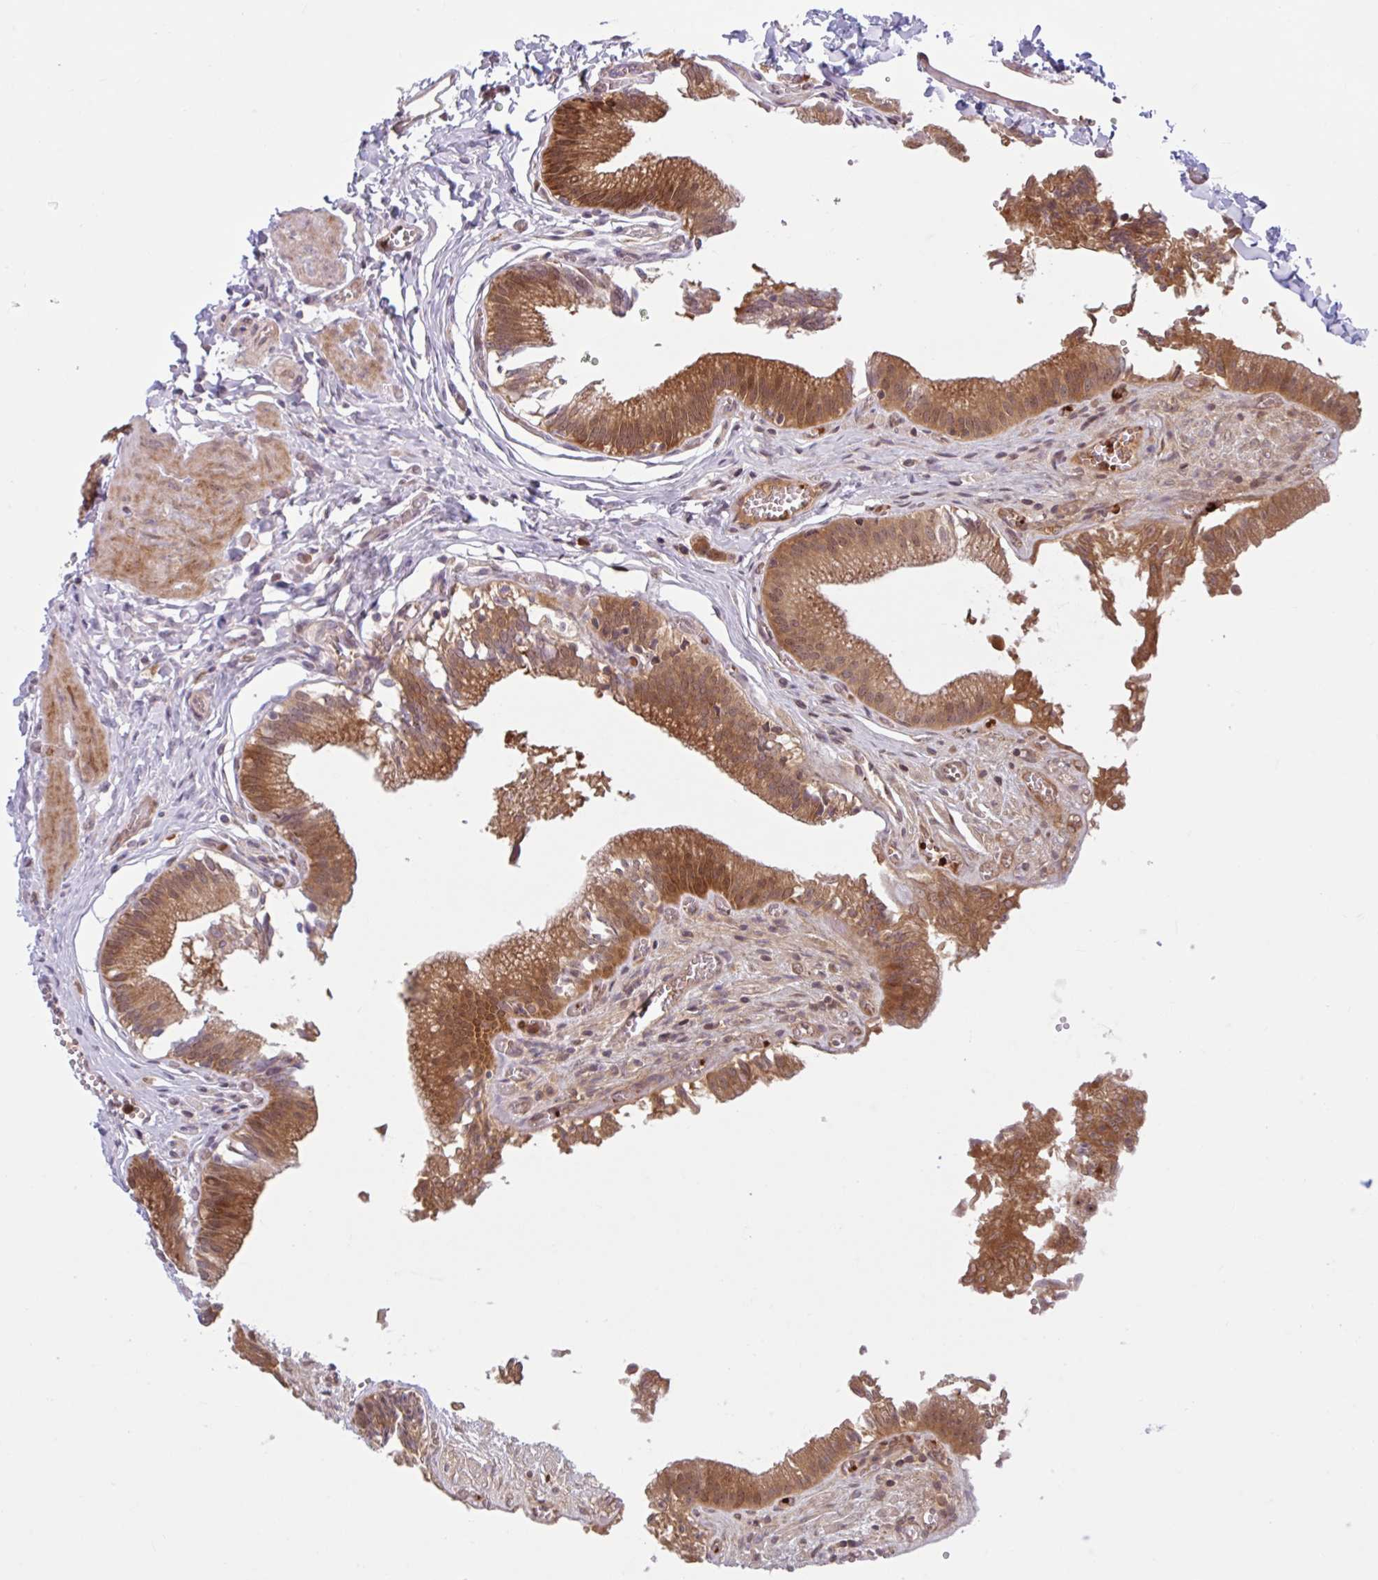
{"staining": {"intensity": "moderate", "quantity": ">75%", "location": "cytoplasmic/membranous"}, "tissue": "gallbladder", "cell_type": "Glandular cells", "image_type": "normal", "snomed": [{"axis": "morphology", "description": "Normal tissue, NOS"}, {"axis": "topography", "description": "Gallbladder"}, {"axis": "topography", "description": "Peripheral nerve tissue"}], "caption": "Moderate cytoplasmic/membranous staining for a protein is seen in about >75% of glandular cells of unremarkable gallbladder using IHC.", "gene": "HMBS", "patient": {"sex": "male", "age": 17}}